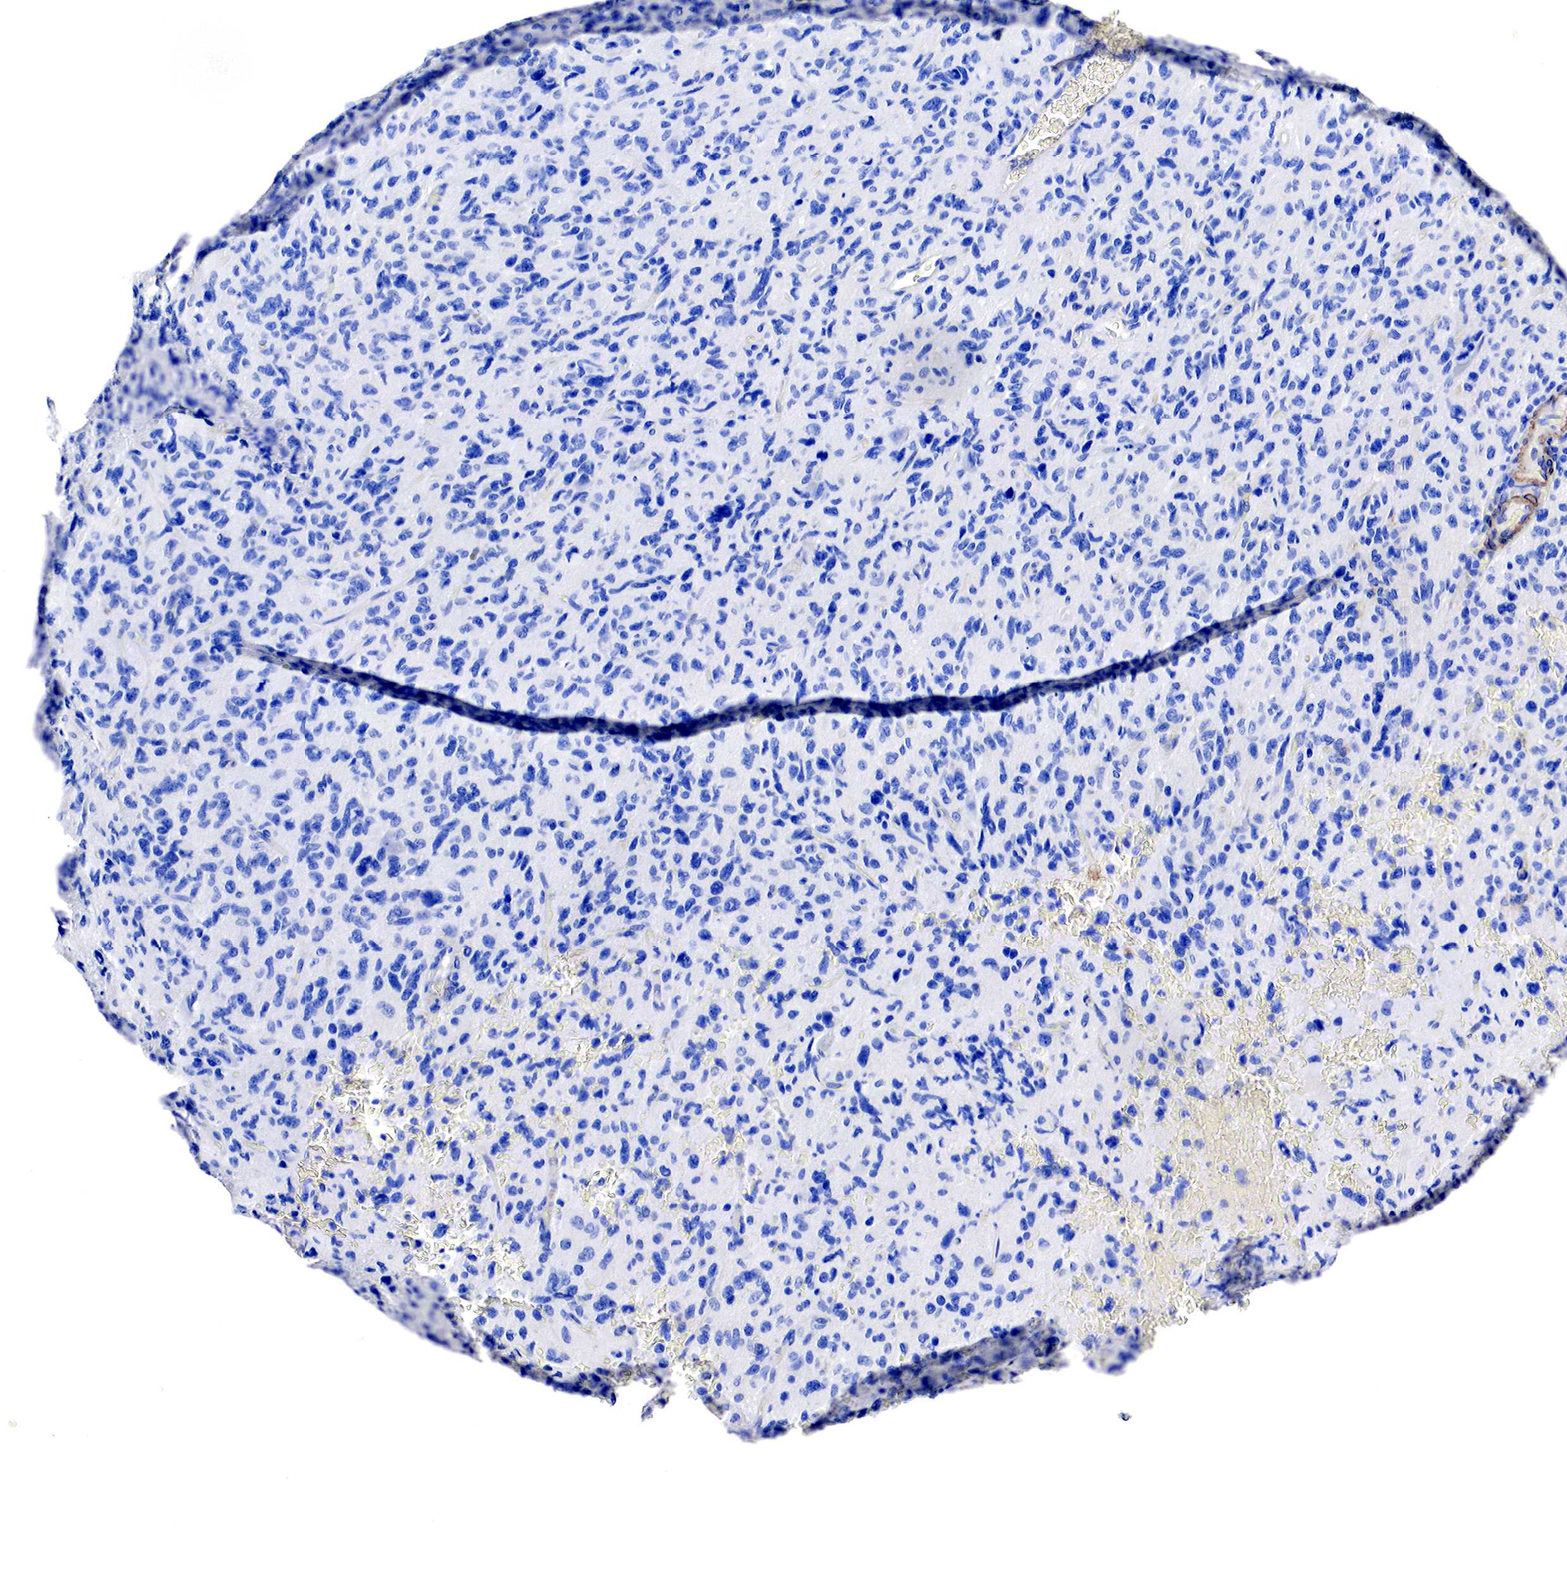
{"staining": {"intensity": "negative", "quantity": "none", "location": "none"}, "tissue": "glioma", "cell_type": "Tumor cells", "image_type": "cancer", "snomed": [{"axis": "morphology", "description": "Glioma, malignant, High grade"}, {"axis": "topography", "description": "Brain"}], "caption": "This is an IHC photomicrograph of human high-grade glioma (malignant). There is no staining in tumor cells.", "gene": "TPM1", "patient": {"sex": "female", "age": 60}}